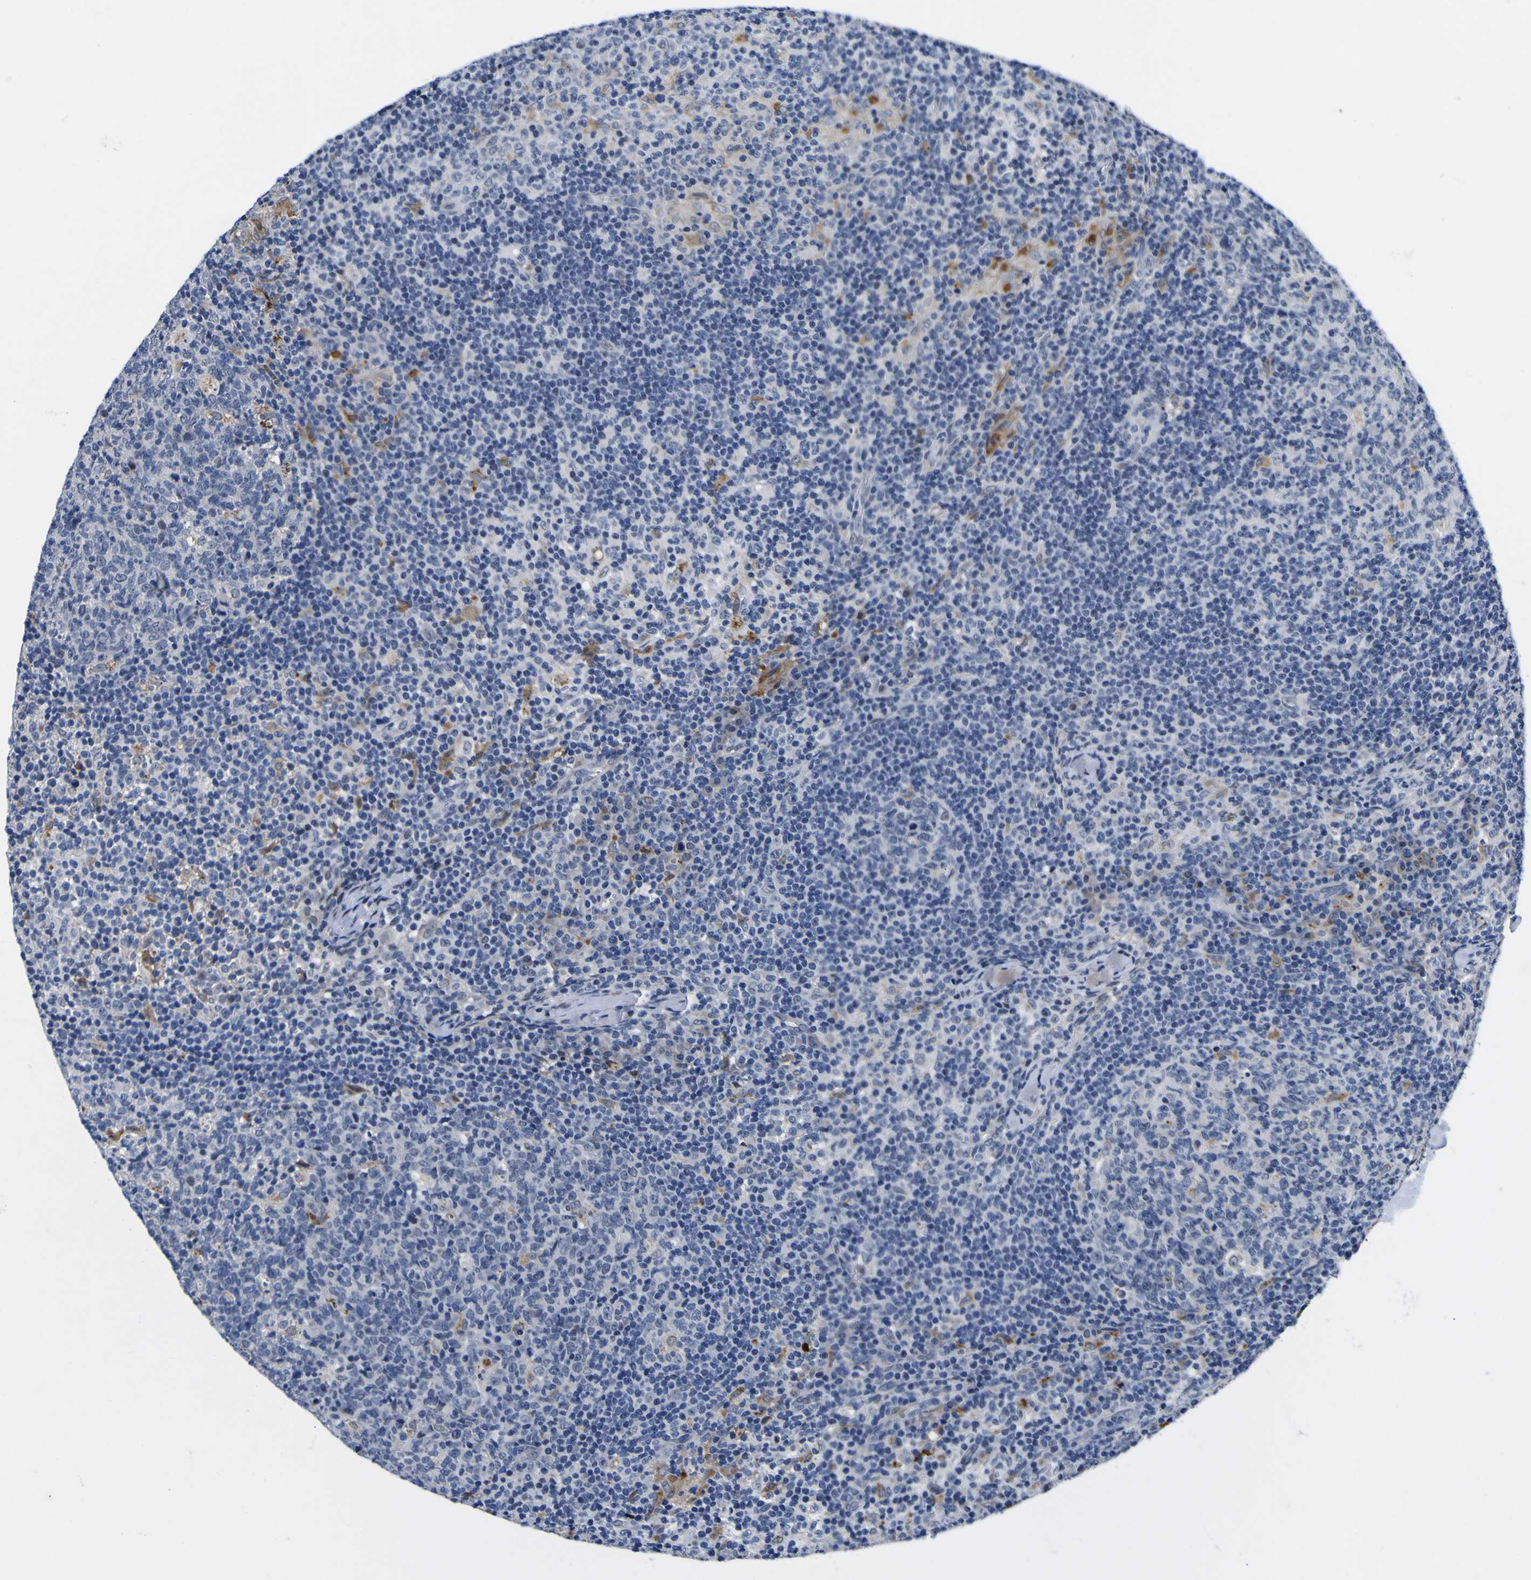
{"staining": {"intensity": "weak", "quantity": "<25%", "location": "cytoplasmic/membranous"}, "tissue": "lymph node", "cell_type": "Germinal center cells", "image_type": "normal", "snomed": [{"axis": "morphology", "description": "Normal tissue, NOS"}, {"axis": "morphology", "description": "Inflammation, NOS"}, {"axis": "topography", "description": "Lymph node"}], "caption": "Lymph node was stained to show a protein in brown. There is no significant positivity in germinal center cells. (Brightfield microscopy of DAB immunohistochemistry (IHC) at high magnification).", "gene": "IGFLR1", "patient": {"sex": "male", "age": 55}}